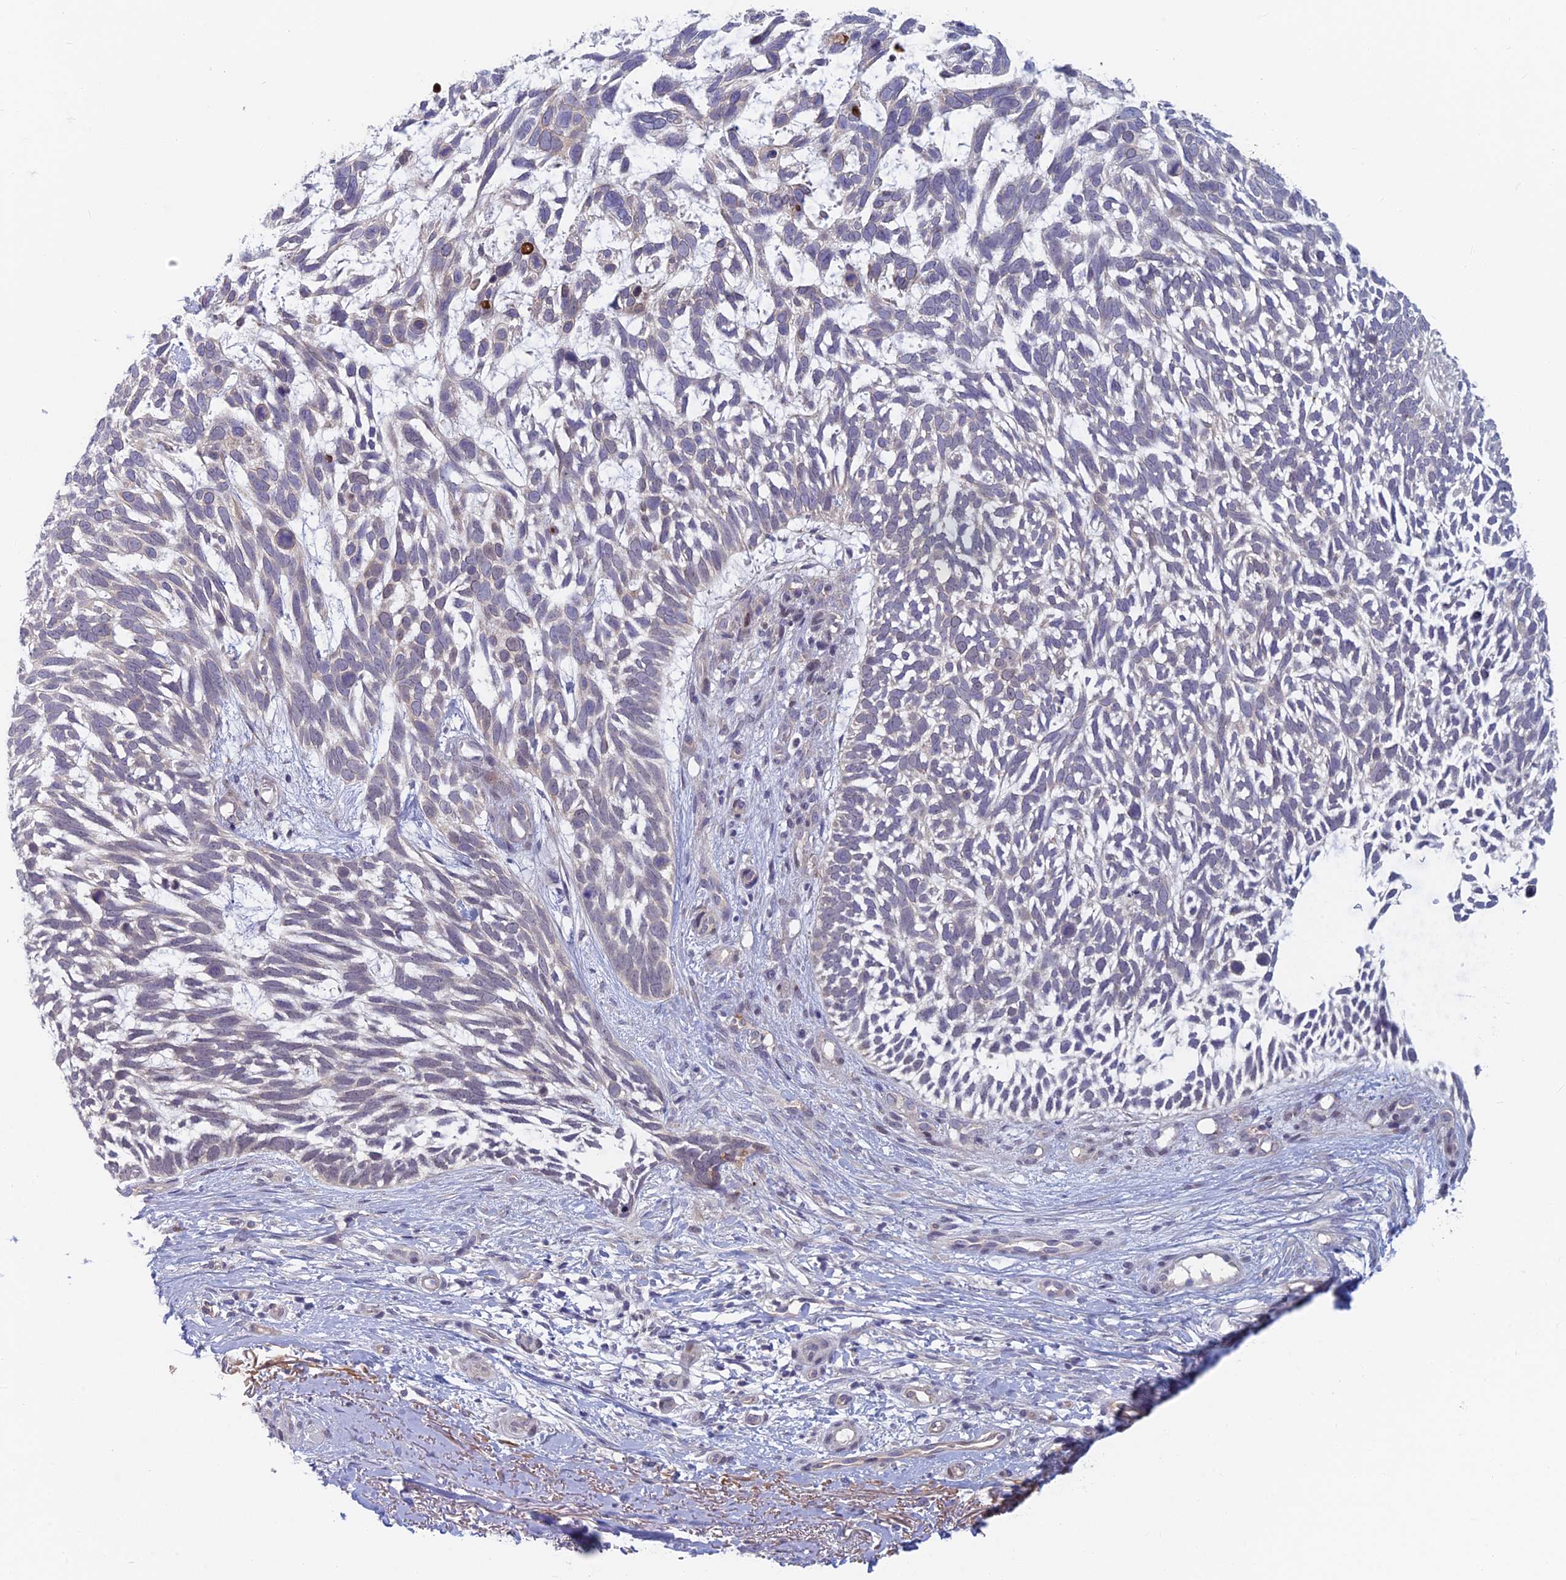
{"staining": {"intensity": "negative", "quantity": "none", "location": "none"}, "tissue": "skin cancer", "cell_type": "Tumor cells", "image_type": "cancer", "snomed": [{"axis": "morphology", "description": "Basal cell carcinoma"}, {"axis": "topography", "description": "Skin"}], "caption": "IHC micrograph of skin basal cell carcinoma stained for a protein (brown), which demonstrates no expression in tumor cells. Brightfield microscopy of immunohistochemistry (IHC) stained with DAB (3,3'-diaminobenzidine) (brown) and hematoxylin (blue), captured at high magnification.", "gene": "PPP1R26", "patient": {"sex": "male", "age": 88}}